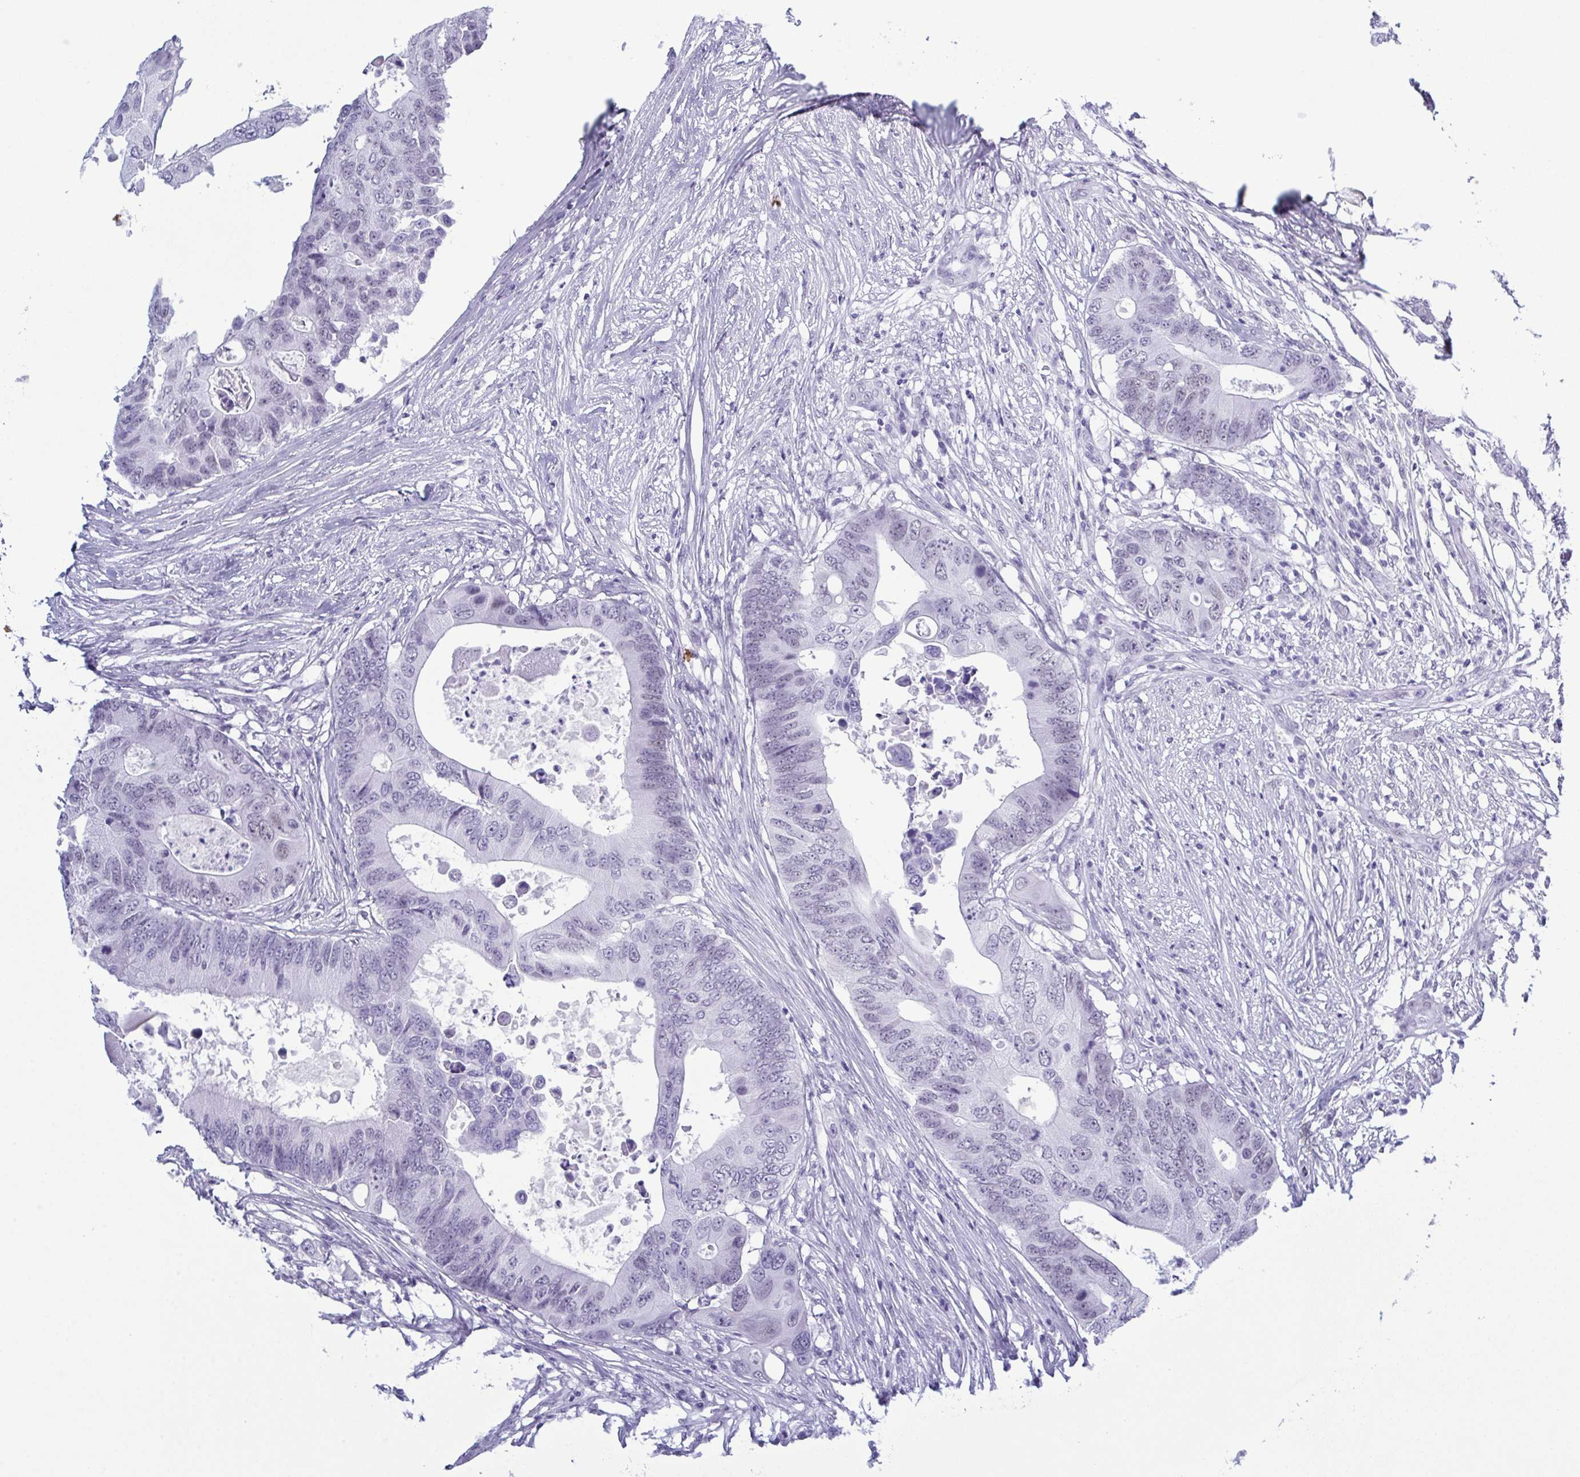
{"staining": {"intensity": "negative", "quantity": "none", "location": "none"}, "tissue": "colorectal cancer", "cell_type": "Tumor cells", "image_type": "cancer", "snomed": [{"axis": "morphology", "description": "Adenocarcinoma, NOS"}, {"axis": "topography", "description": "Colon"}], "caption": "Immunohistochemistry (IHC) of colorectal cancer reveals no expression in tumor cells. The staining is performed using DAB brown chromogen with nuclei counter-stained in using hematoxylin.", "gene": "SUGP2", "patient": {"sex": "male", "age": 71}}